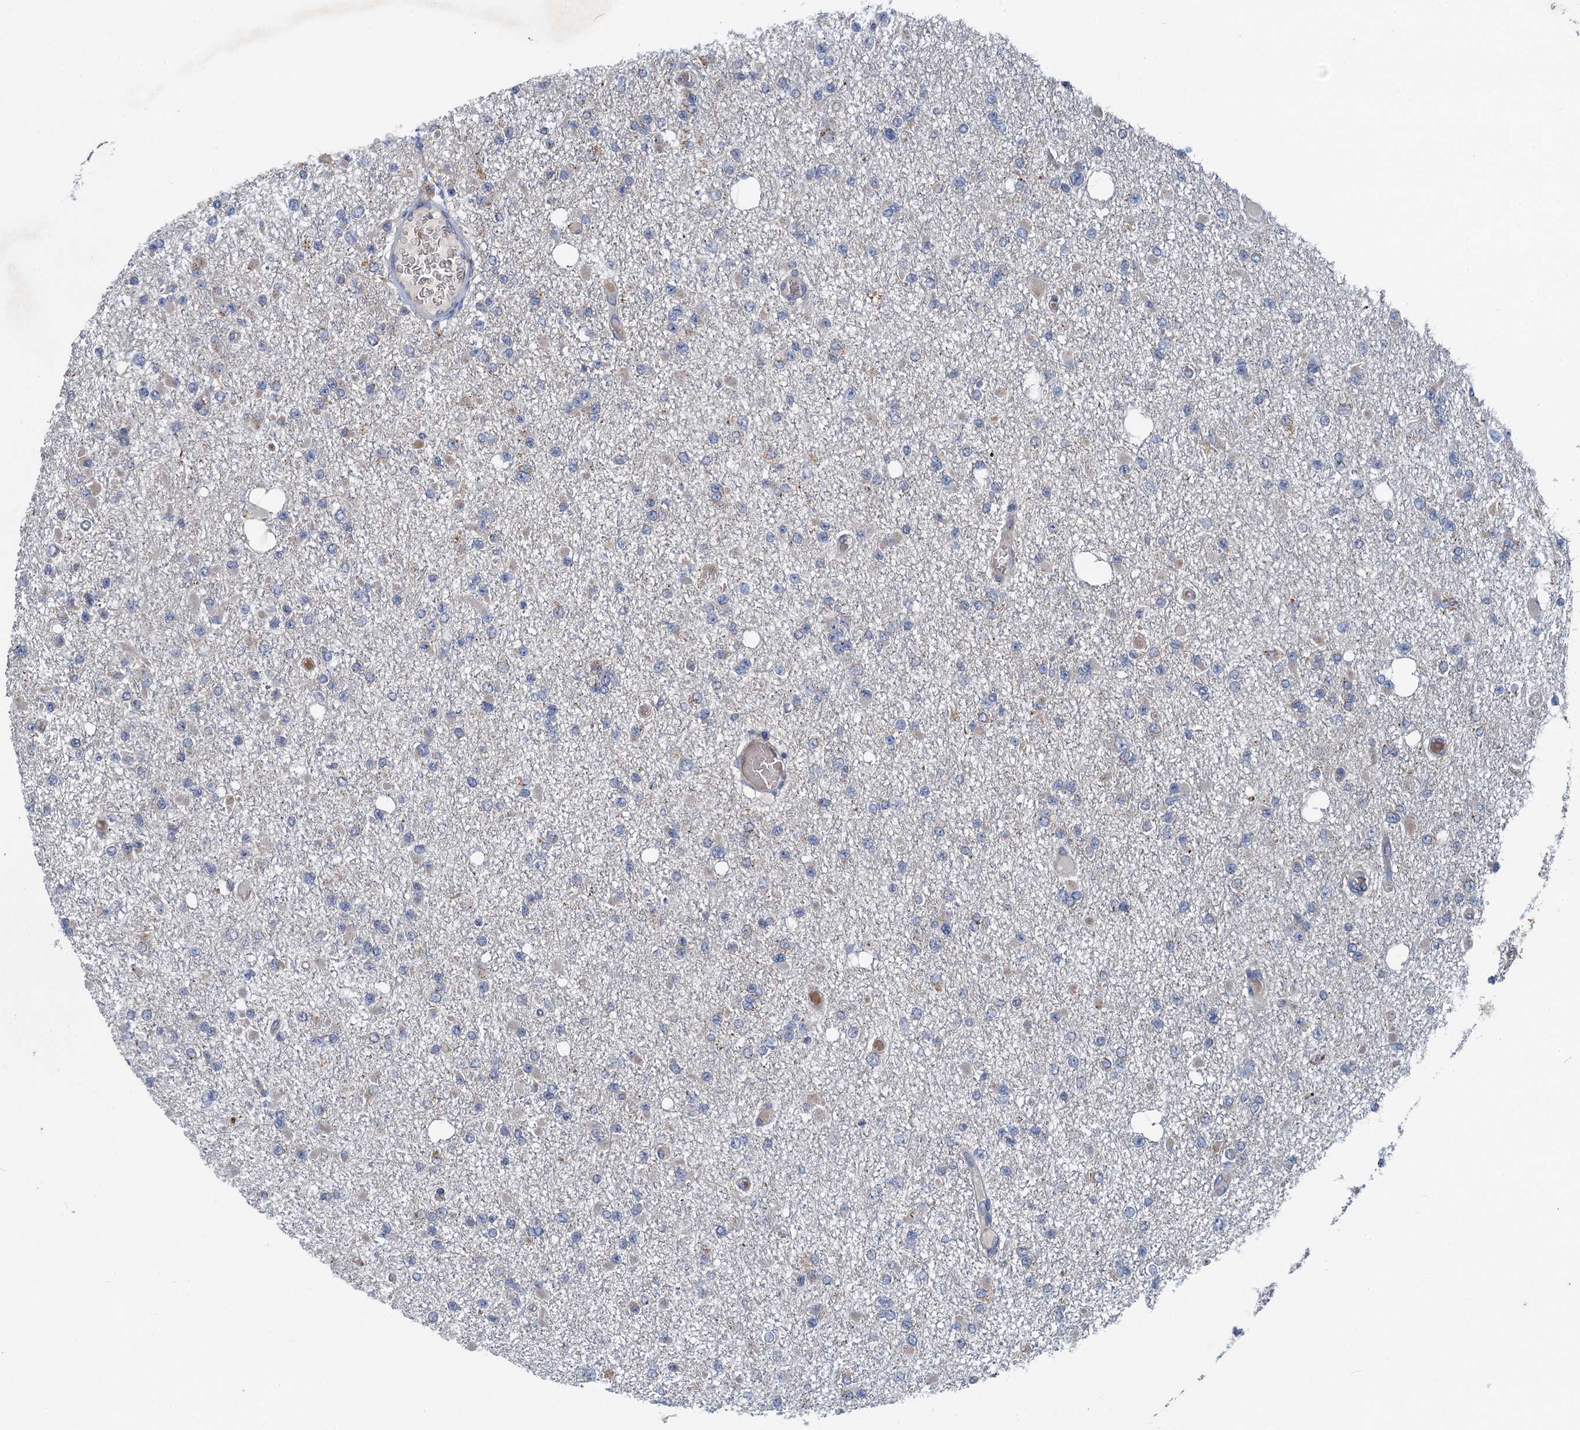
{"staining": {"intensity": "negative", "quantity": "none", "location": "none"}, "tissue": "glioma", "cell_type": "Tumor cells", "image_type": "cancer", "snomed": [{"axis": "morphology", "description": "Glioma, malignant, Low grade"}, {"axis": "topography", "description": "Brain"}], "caption": "There is no significant staining in tumor cells of malignant glioma (low-grade).", "gene": "KBTBD8", "patient": {"sex": "female", "age": 22}}